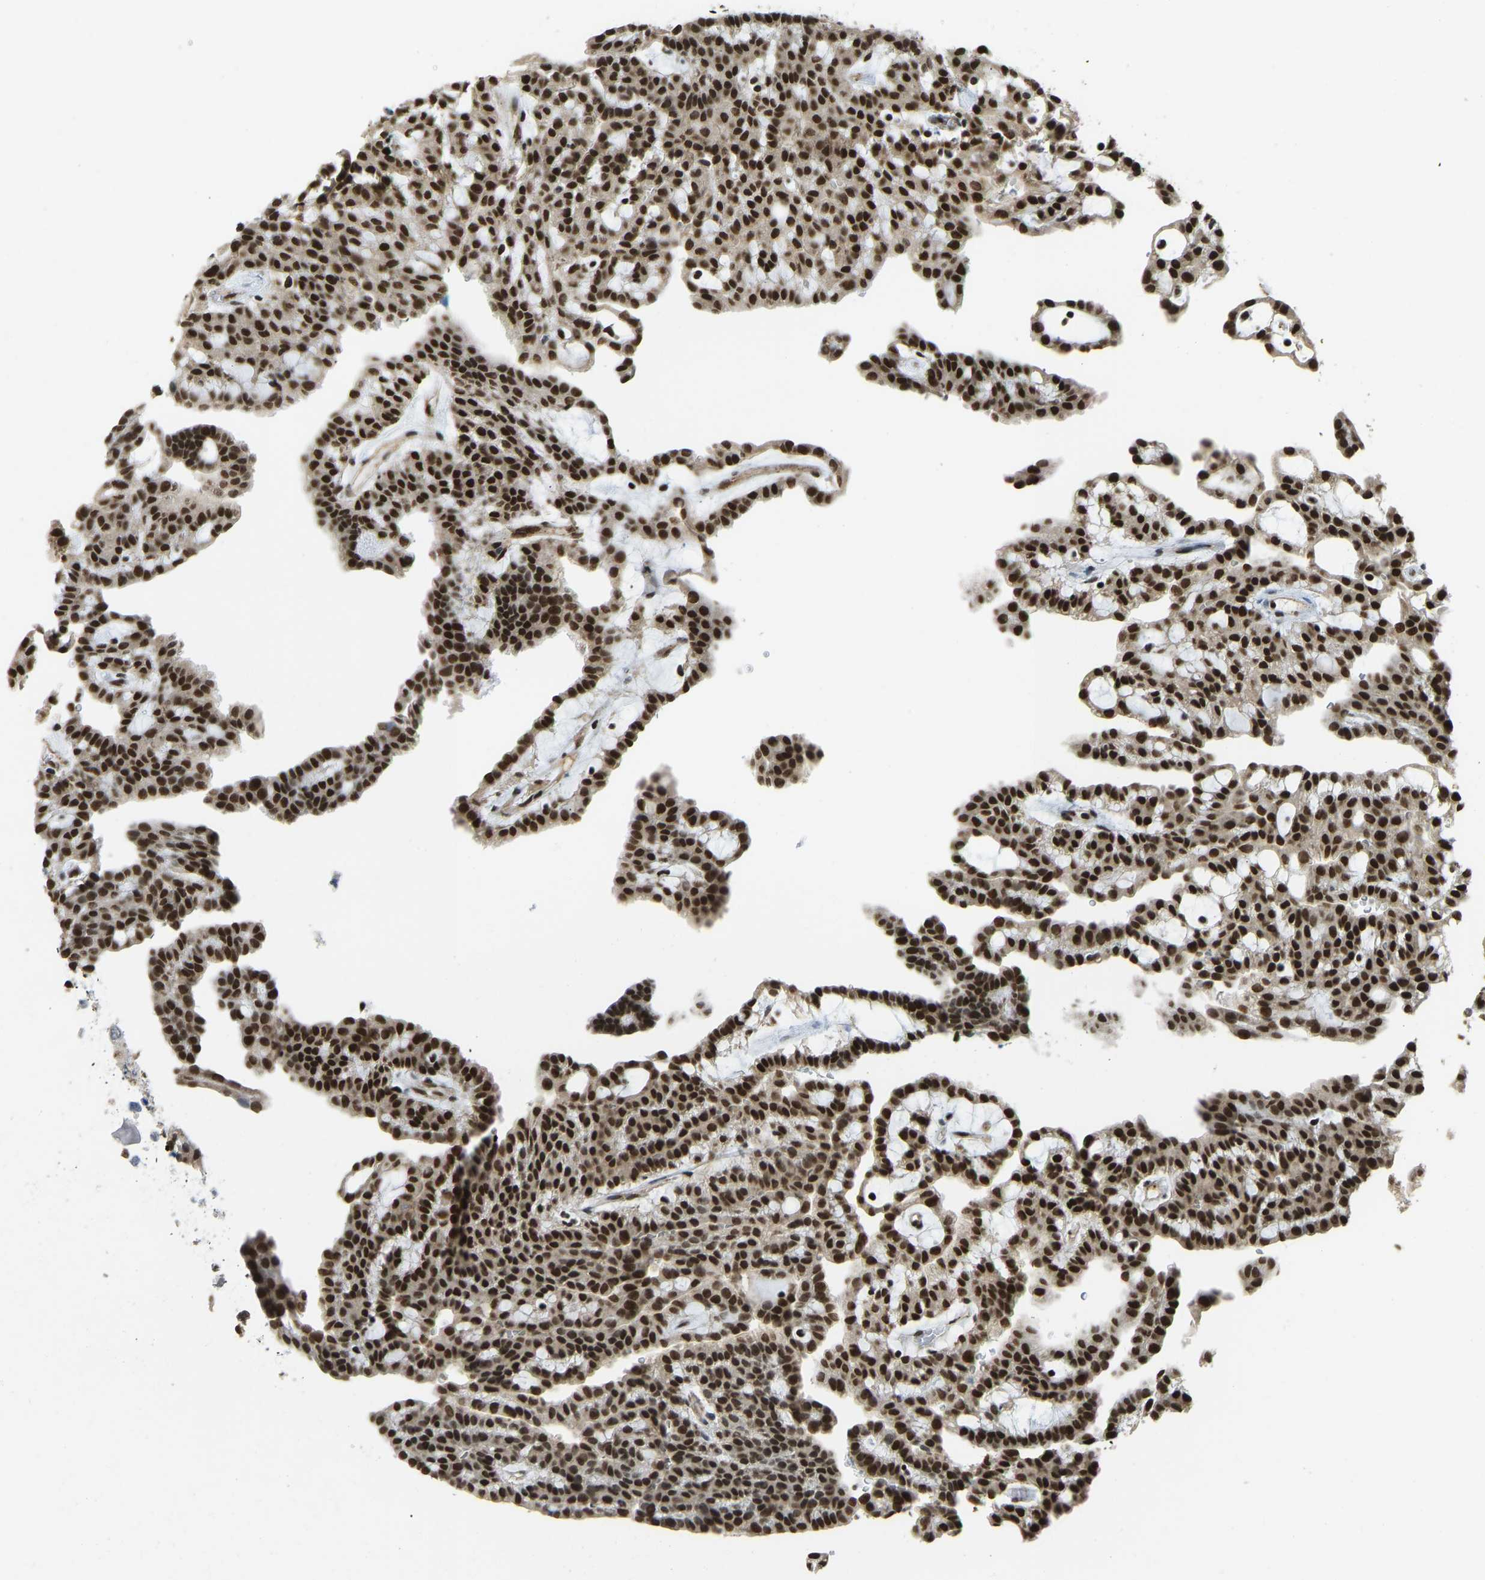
{"staining": {"intensity": "strong", "quantity": ">75%", "location": "nuclear"}, "tissue": "renal cancer", "cell_type": "Tumor cells", "image_type": "cancer", "snomed": [{"axis": "morphology", "description": "Adenocarcinoma, NOS"}, {"axis": "topography", "description": "Kidney"}], "caption": "Renal adenocarcinoma stained for a protein (brown) shows strong nuclear positive staining in about >75% of tumor cells.", "gene": "ZSCAN20", "patient": {"sex": "male", "age": 63}}